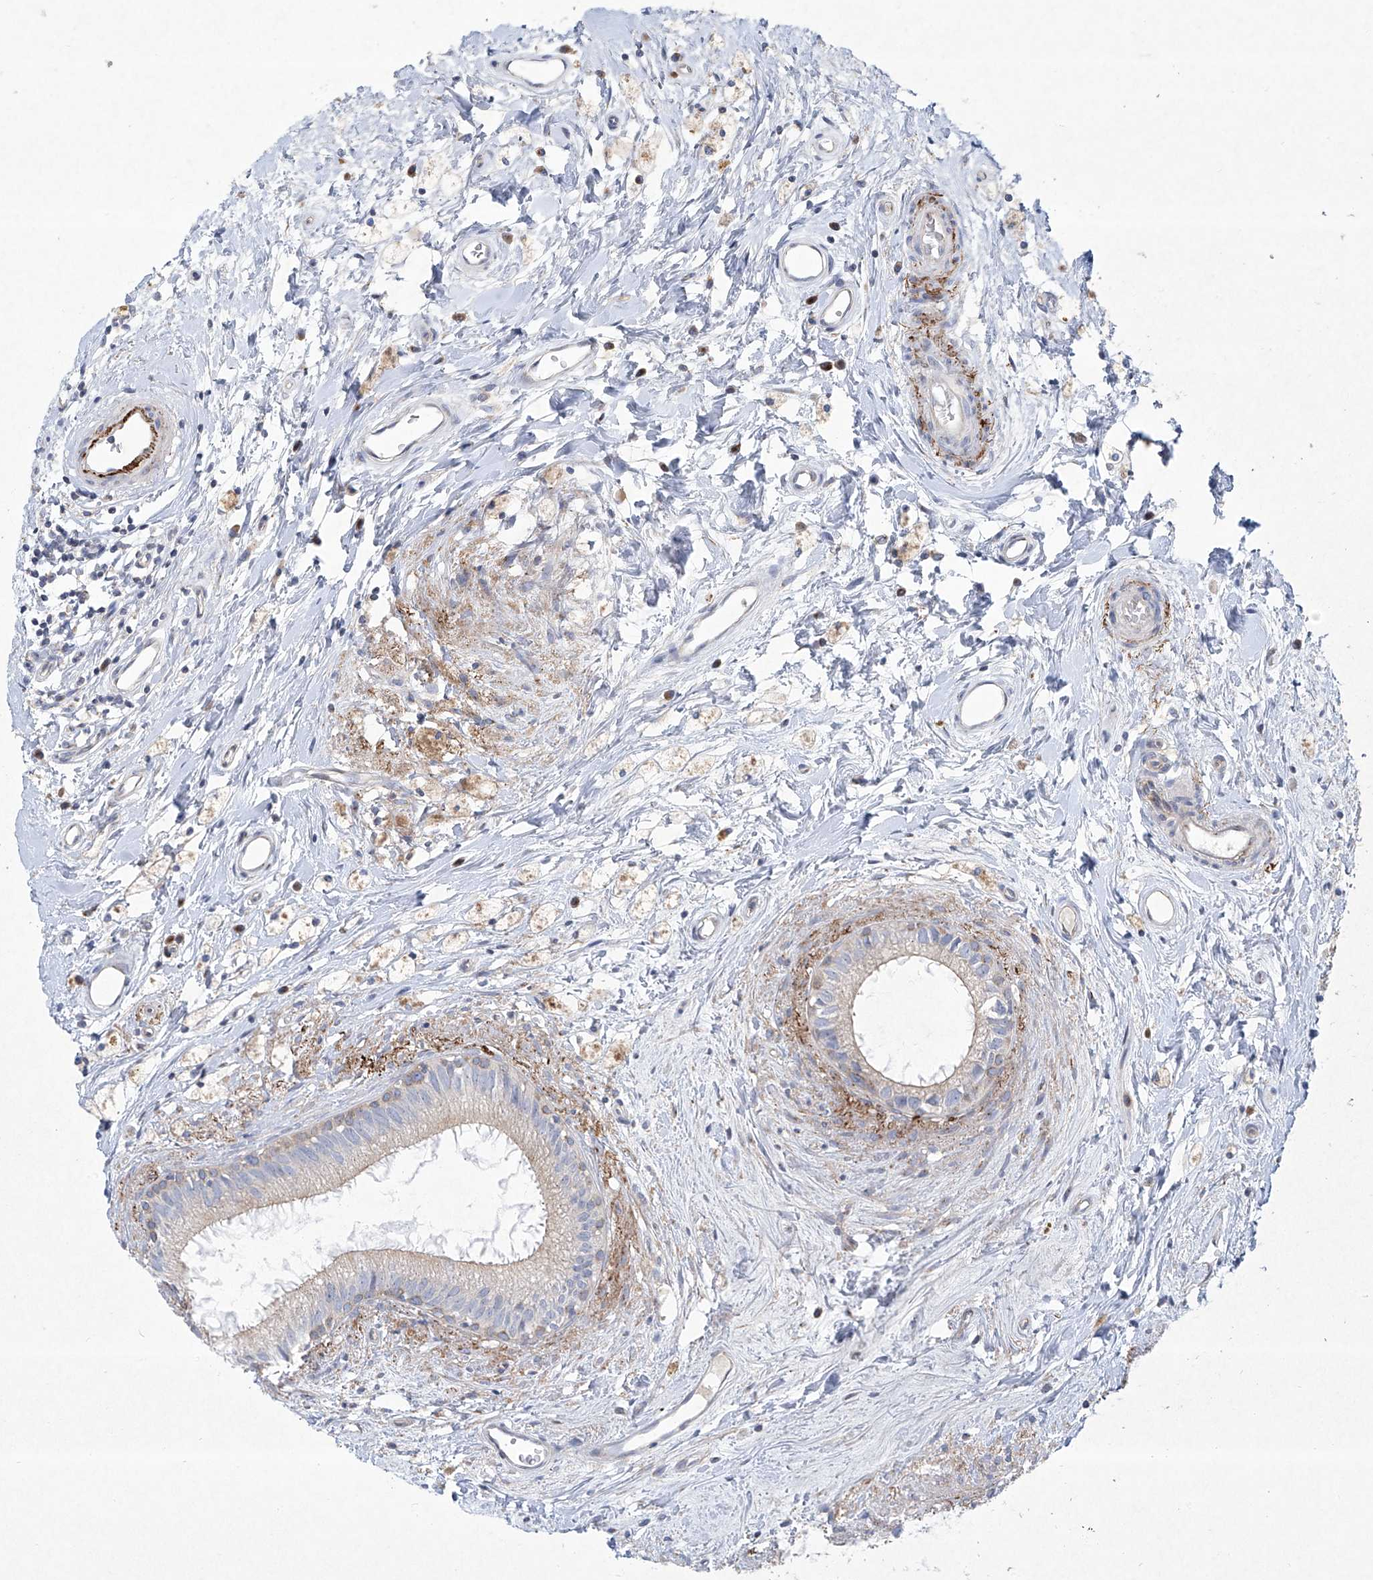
{"staining": {"intensity": "weak", "quantity": "<25%", "location": "cytoplasmic/membranous"}, "tissue": "epididymis", "cell_type": "Glandular cells", "image_type": "normal", "snomed": [{"axis": "morphology", "description": "Normal tissue, NOS"}, {"axis": "topography", "description": "Epididymis"}], "caption": "High magnification brightfield microscopy of unremarkable epididymis stained with DAB (3,3'-diaminobenzidine) (brown) and counterstained with hematoxylin (blue): glandular cells show no significant staining. (DAB (3,3'-diaminobenzidine) immunohistochemistry (IHC), high magnification).", "gene": "TJAP1", "patient": {"sex": "male", "age": 80}}